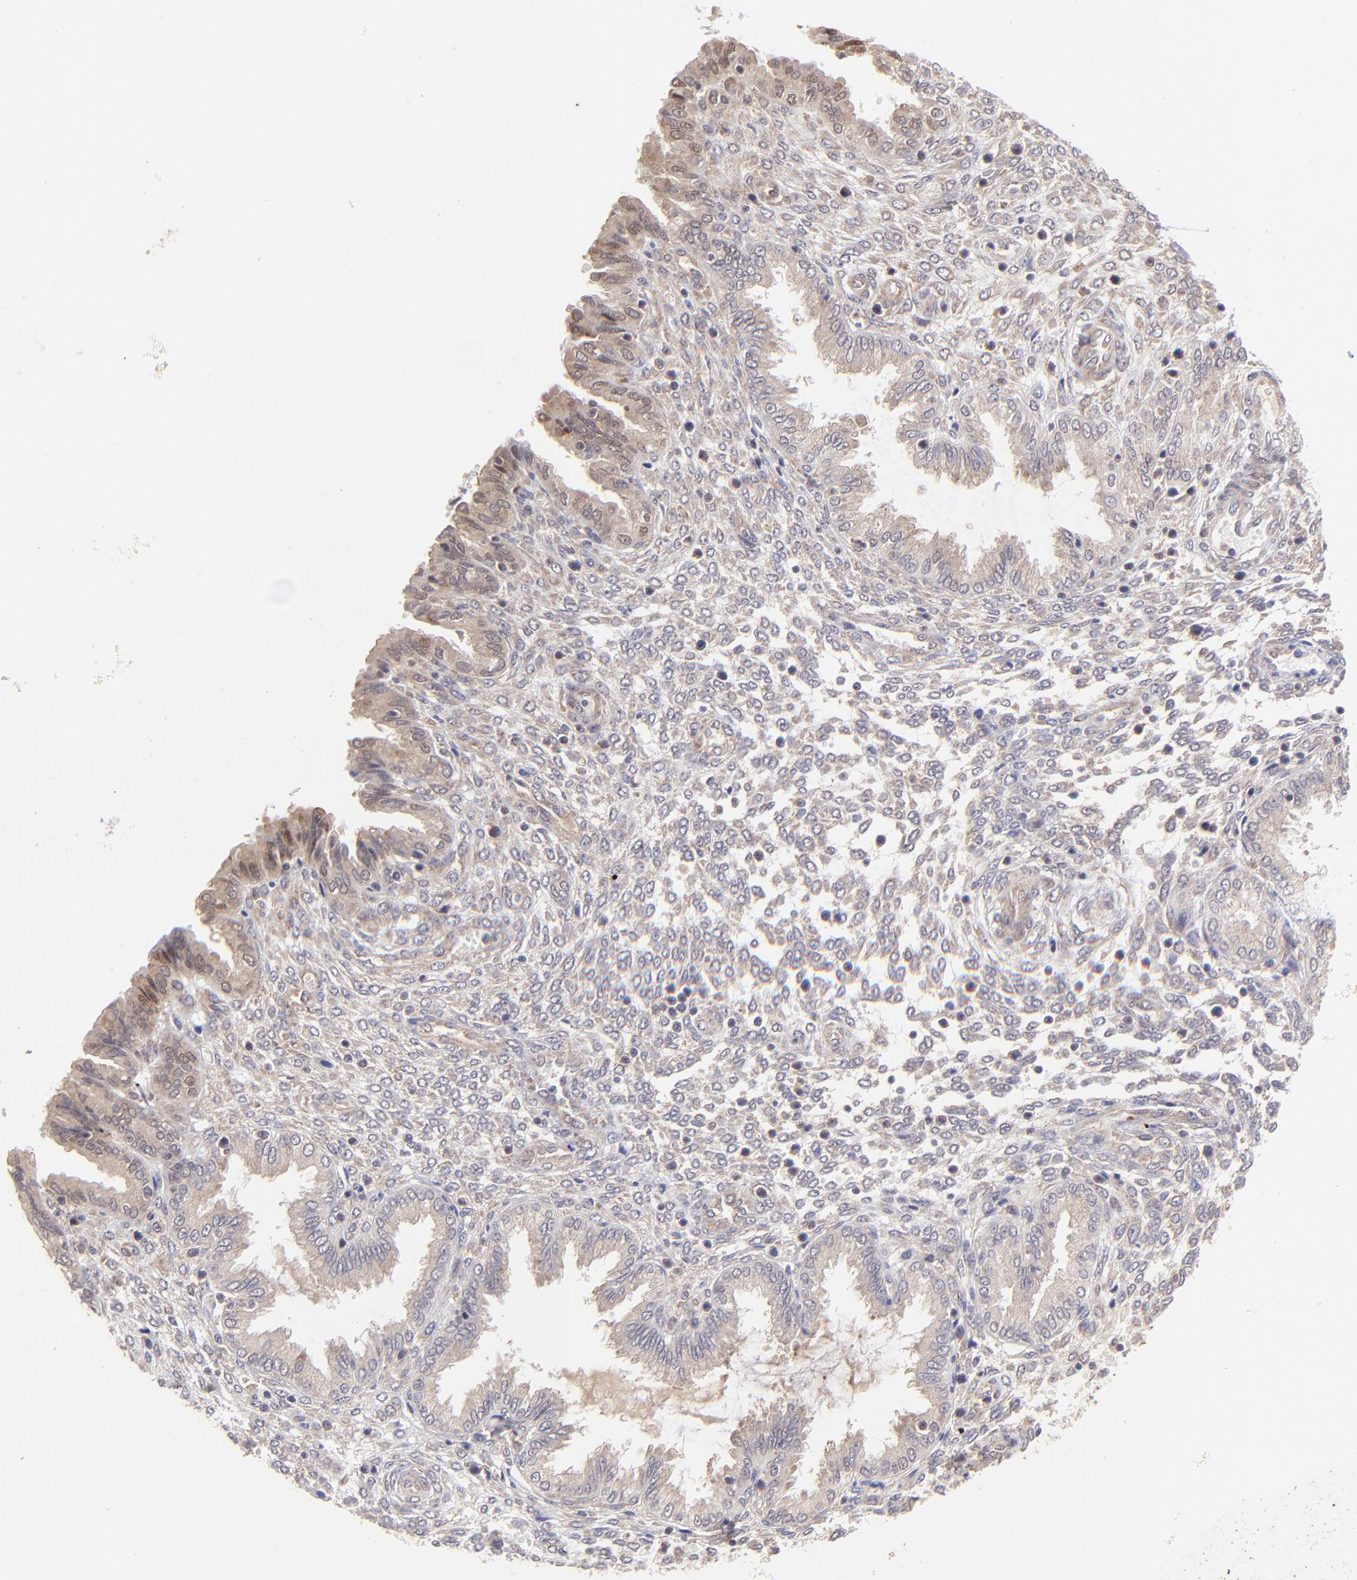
{"staining": {"intensity": "weak", "quantity": ">75%", "location": "cytoplasmic/membranous"}, "tissue": "endometrium", "cell_type": "Cells in endometrial stroma", "image_type": "normal", "snomed": [{"axis": "morphology", "description": "Normal tissue, NOS"}, {"axis": "topography", "description": "Endometrium"}], "caption": "Cells in endometrial stroma demonstrate weak cytoplasmic/membranous positivity in about >75% of cells in normal endometrium. The staining was performed using DAB (3,3'-diaminobenzidine), with brown indicating positive protein expression. Nuclei are stained blue with hematoxylin.", "gene": "TNRC6B", "patient": {"sex": "female", "age": 33}}